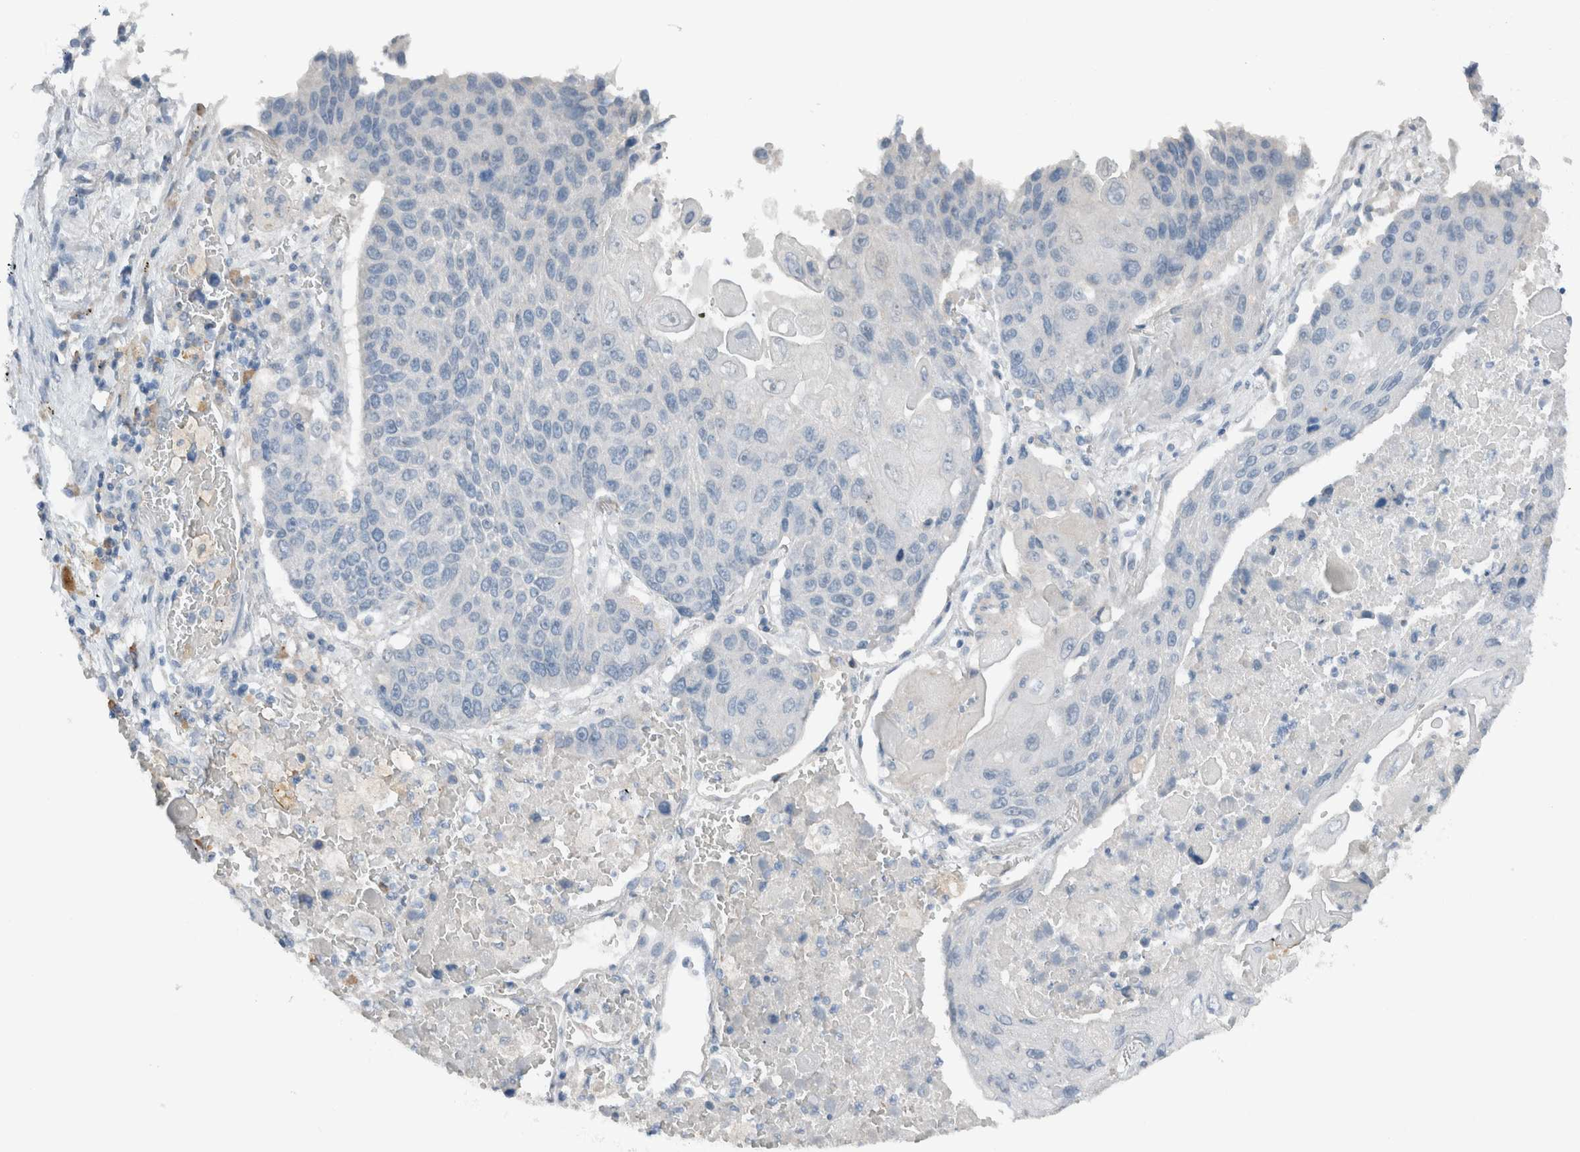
{"staining": {"intensity": "negative", "quantity": "none", "location": "none"}, "tissue": "lung cancer", "cell_type": "Tumor cells", "image_type": "cancer", "snomed": [{"axis": "morphology", "description": "Squamous cell carcinoma, NOS"}, {"axis": "topography", "description": "Lung"}], "caption": "Protein analysis of lung cancer displays no significant staining in tumor cells. The staining was performed using DAB to visualize the protein expression in brown, while the nuclei were stained in blue with hematoxylin (Magnification: 20x).", "gene": "DUOX1", "patient": {"sex": "male", "age": 61}}